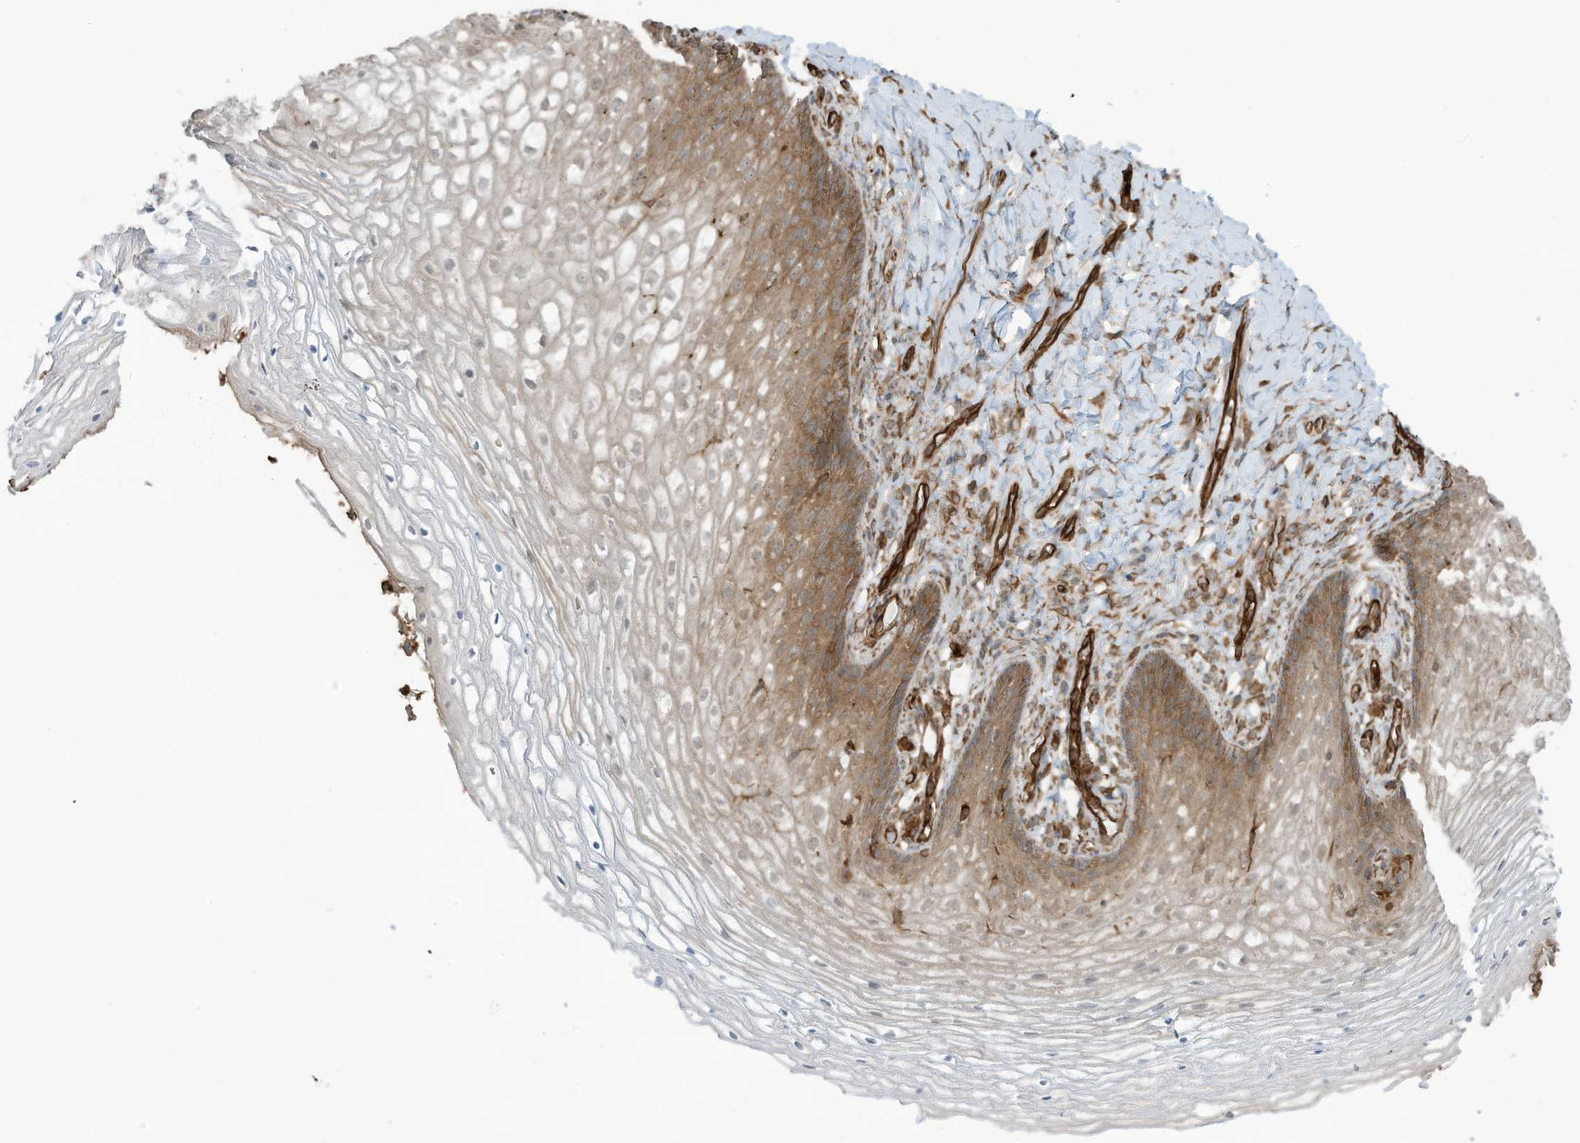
{"staining": {"intensity": "moderate", "quantity": "25%-75%", "location": "cytoplasmic/membranous"}, "tissue": "vagina", "cell_type": "Squamous epithelial cells", "image_type": "normal", "snomed": [{"axis": "morphology", "description": "Normal tissue, NOS"}, {"axis": "topography", "description": "Vagina"}], "caption": "Vagina stained for a protein demonstrates moderate cytoplasmic/membranous positivity in squamous epithelial cells.", "gene": "SLC9A2", "patient": {"sex": "female", "age": 60}}